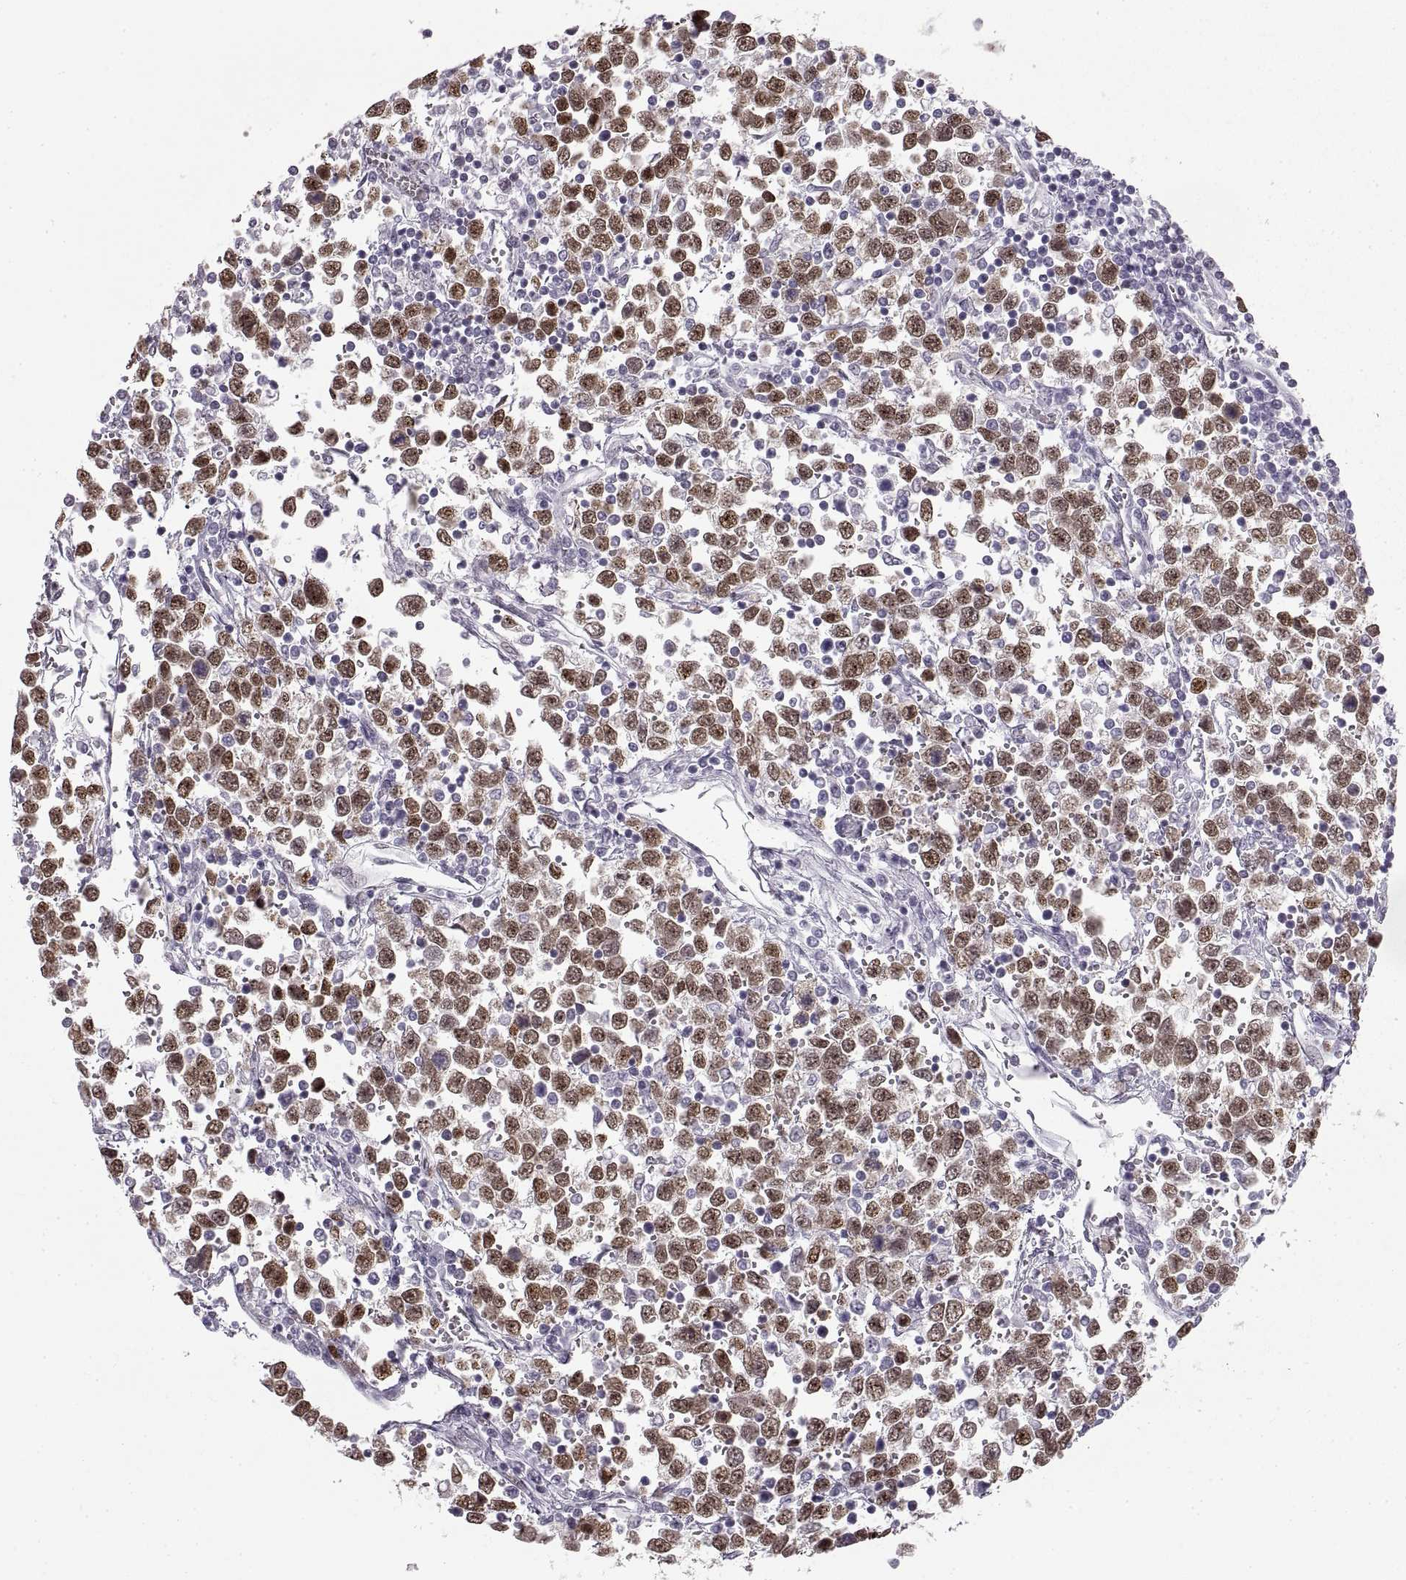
{"staining": {"intensity": "strong", "quantity": ">75%", "location": "cytoplasmic/membranous,nuclear"}, "tissue": "testis cancer", "cell_type": "Tumor cells", "image_type": "cancer", "snomed": [{"axis": "morphology", "description": "Seminoma, NOS"}, {"axis": "topography", "description": "Testis"}], "caption": "Brown immunohistochemical staining in human testis seminoma displays strong cytoplasmic/membranous and nuclear expression in about >75% of tumor cells. (brown staining indicates protein expression, while blue staining denotes nuclei).", "gene": "NANOS3", "patient": {"sex": "male", "age": 34}}